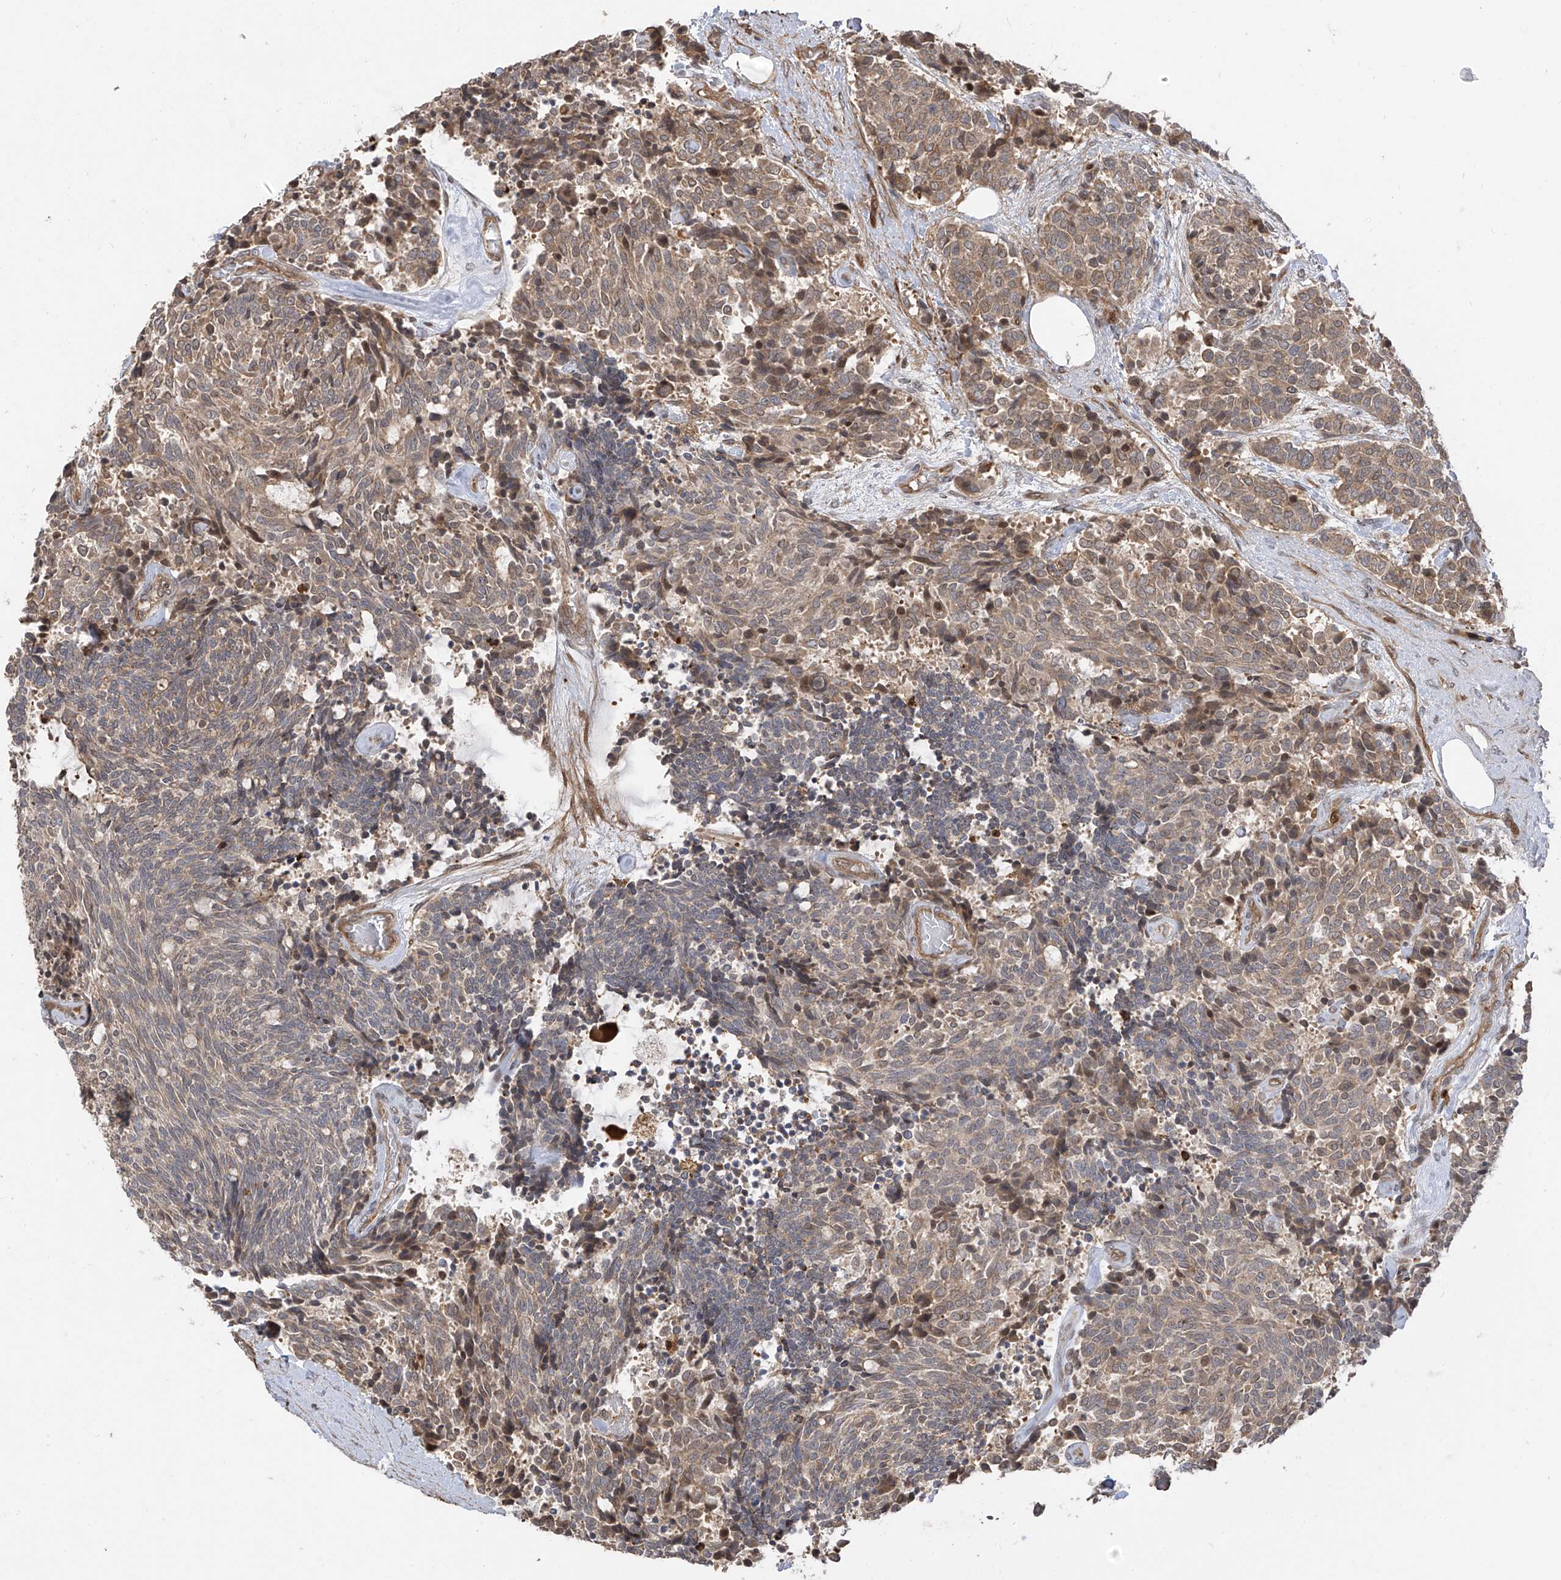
{"staining": {"intensity": "weak", "quantity": "25%-75%", "location": "cytoplasmic/membranous"}, "tissue": "carcinoid", "cell_type": "Tumor cells", "image_type": "cancer", "snomed": [{"axis": "morphology", "description": "Carcinoid, malignant, NOS"}, {"axis": "topography", "description": "Pancreas"}], "caption": "A brown stain shows weak cytoplasmic/membranous expression of a protein in human malignant carcinoid tumor cells. (DAB (3,3'-diaminobenzidine) = brown stain, brightfield microscopy at high magnification).", "gene": "ATAD2B", "patient": {"sex": "female", "age": 54}}